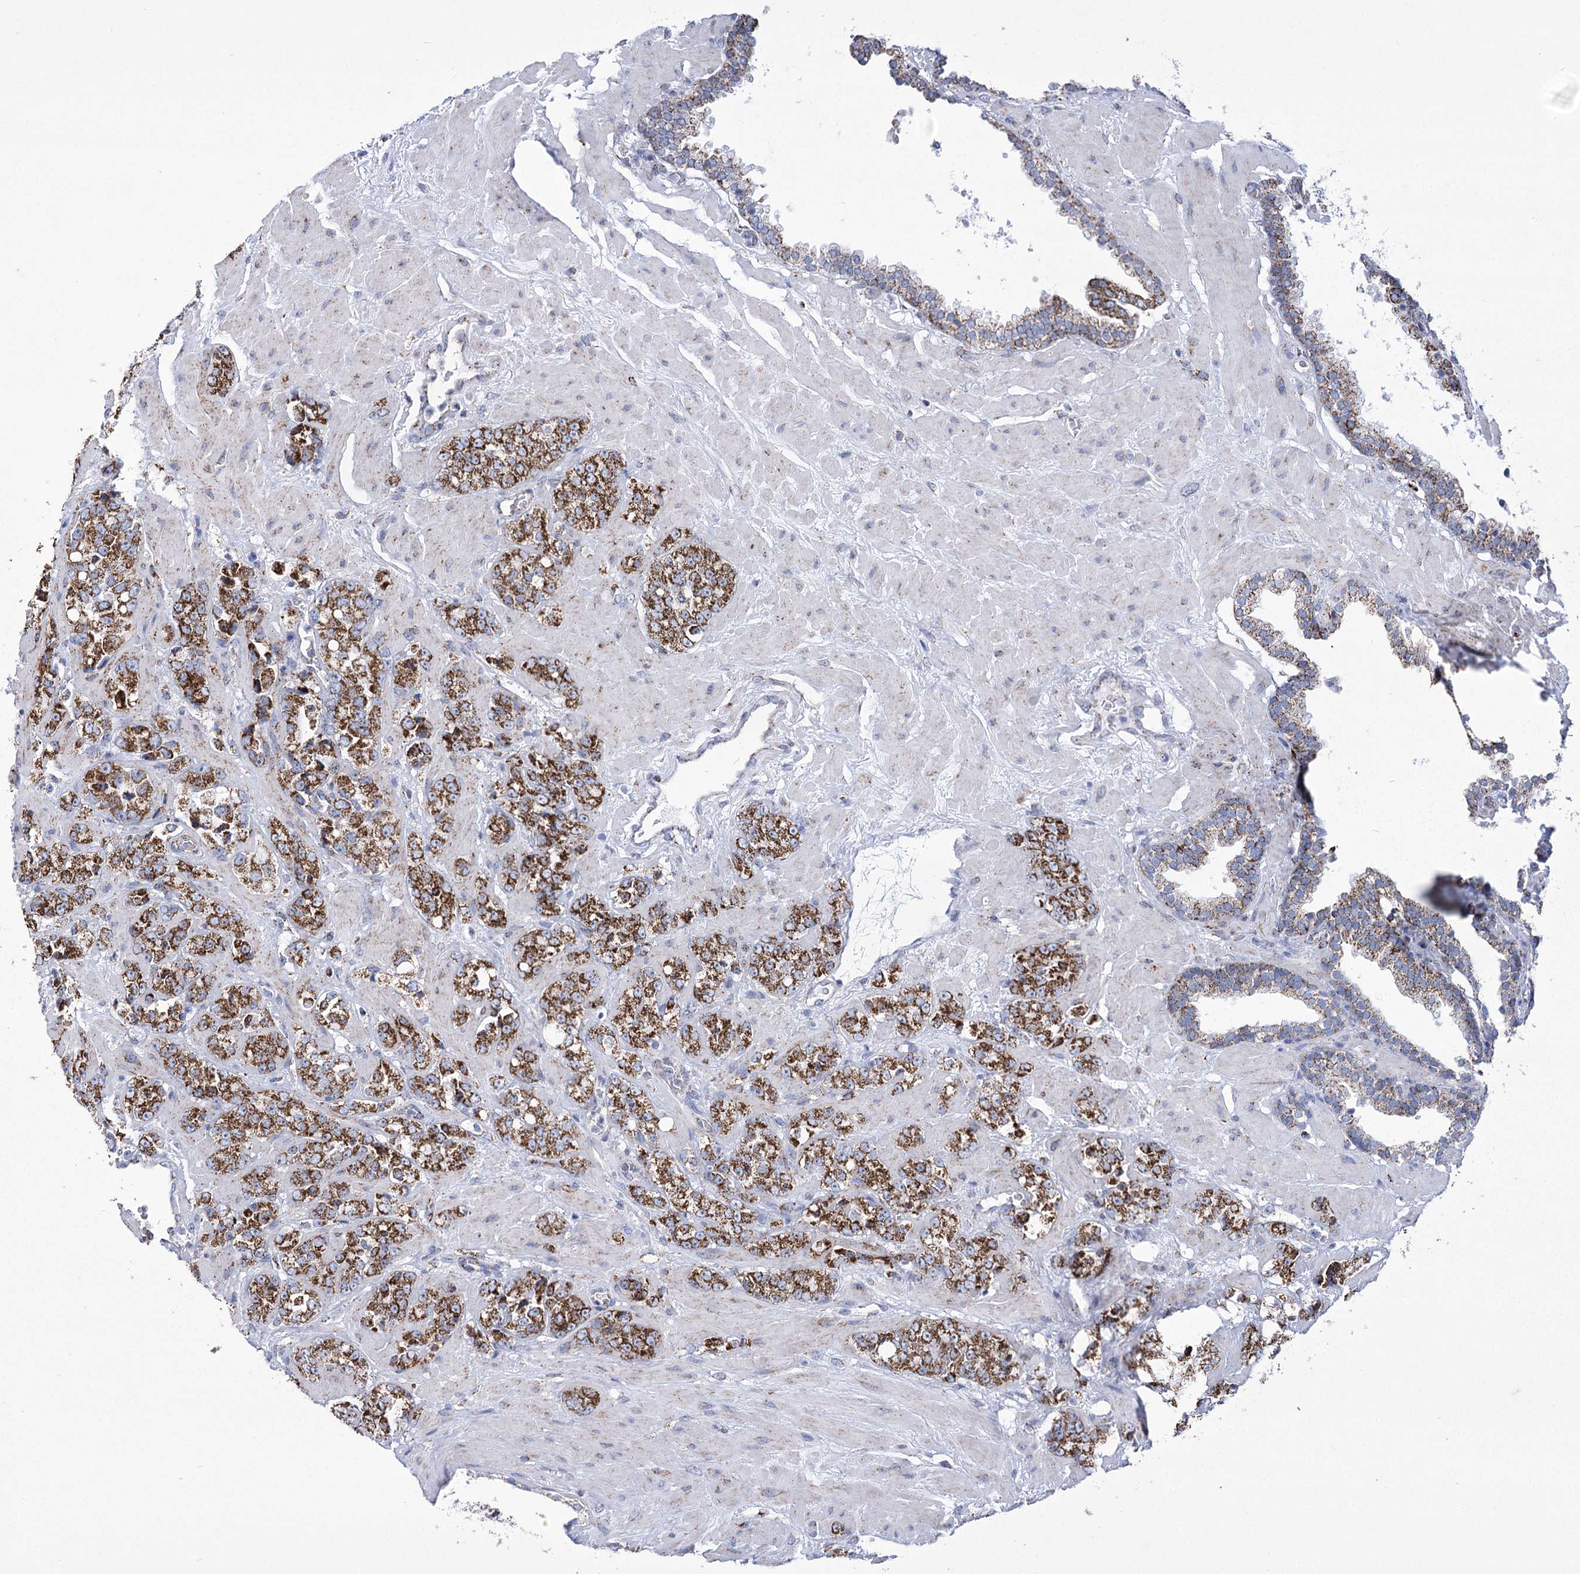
{"staining": {"intensity": "strong", "quantity": ">75%", "location": "cytoplasmic/membranous"}, "tissue": "prostate cancer", "cell_type": "Tumor cells", "image_type": "cancer", "snomed": [{"axis": "morphology", "description": "Adenocarcinoma, High grade"}, {"axis": "topography", "description": "Prostate"}], "caption": "Adenocarcinoma (high-grade) (prostate) was stained to show a protein in brown. There is high levels of strong cytoplasmic/membranous positivity in approximately >75% of tumor cells.", "gene": "PDHB", "patient": {"sex": "male", "age": 64}}